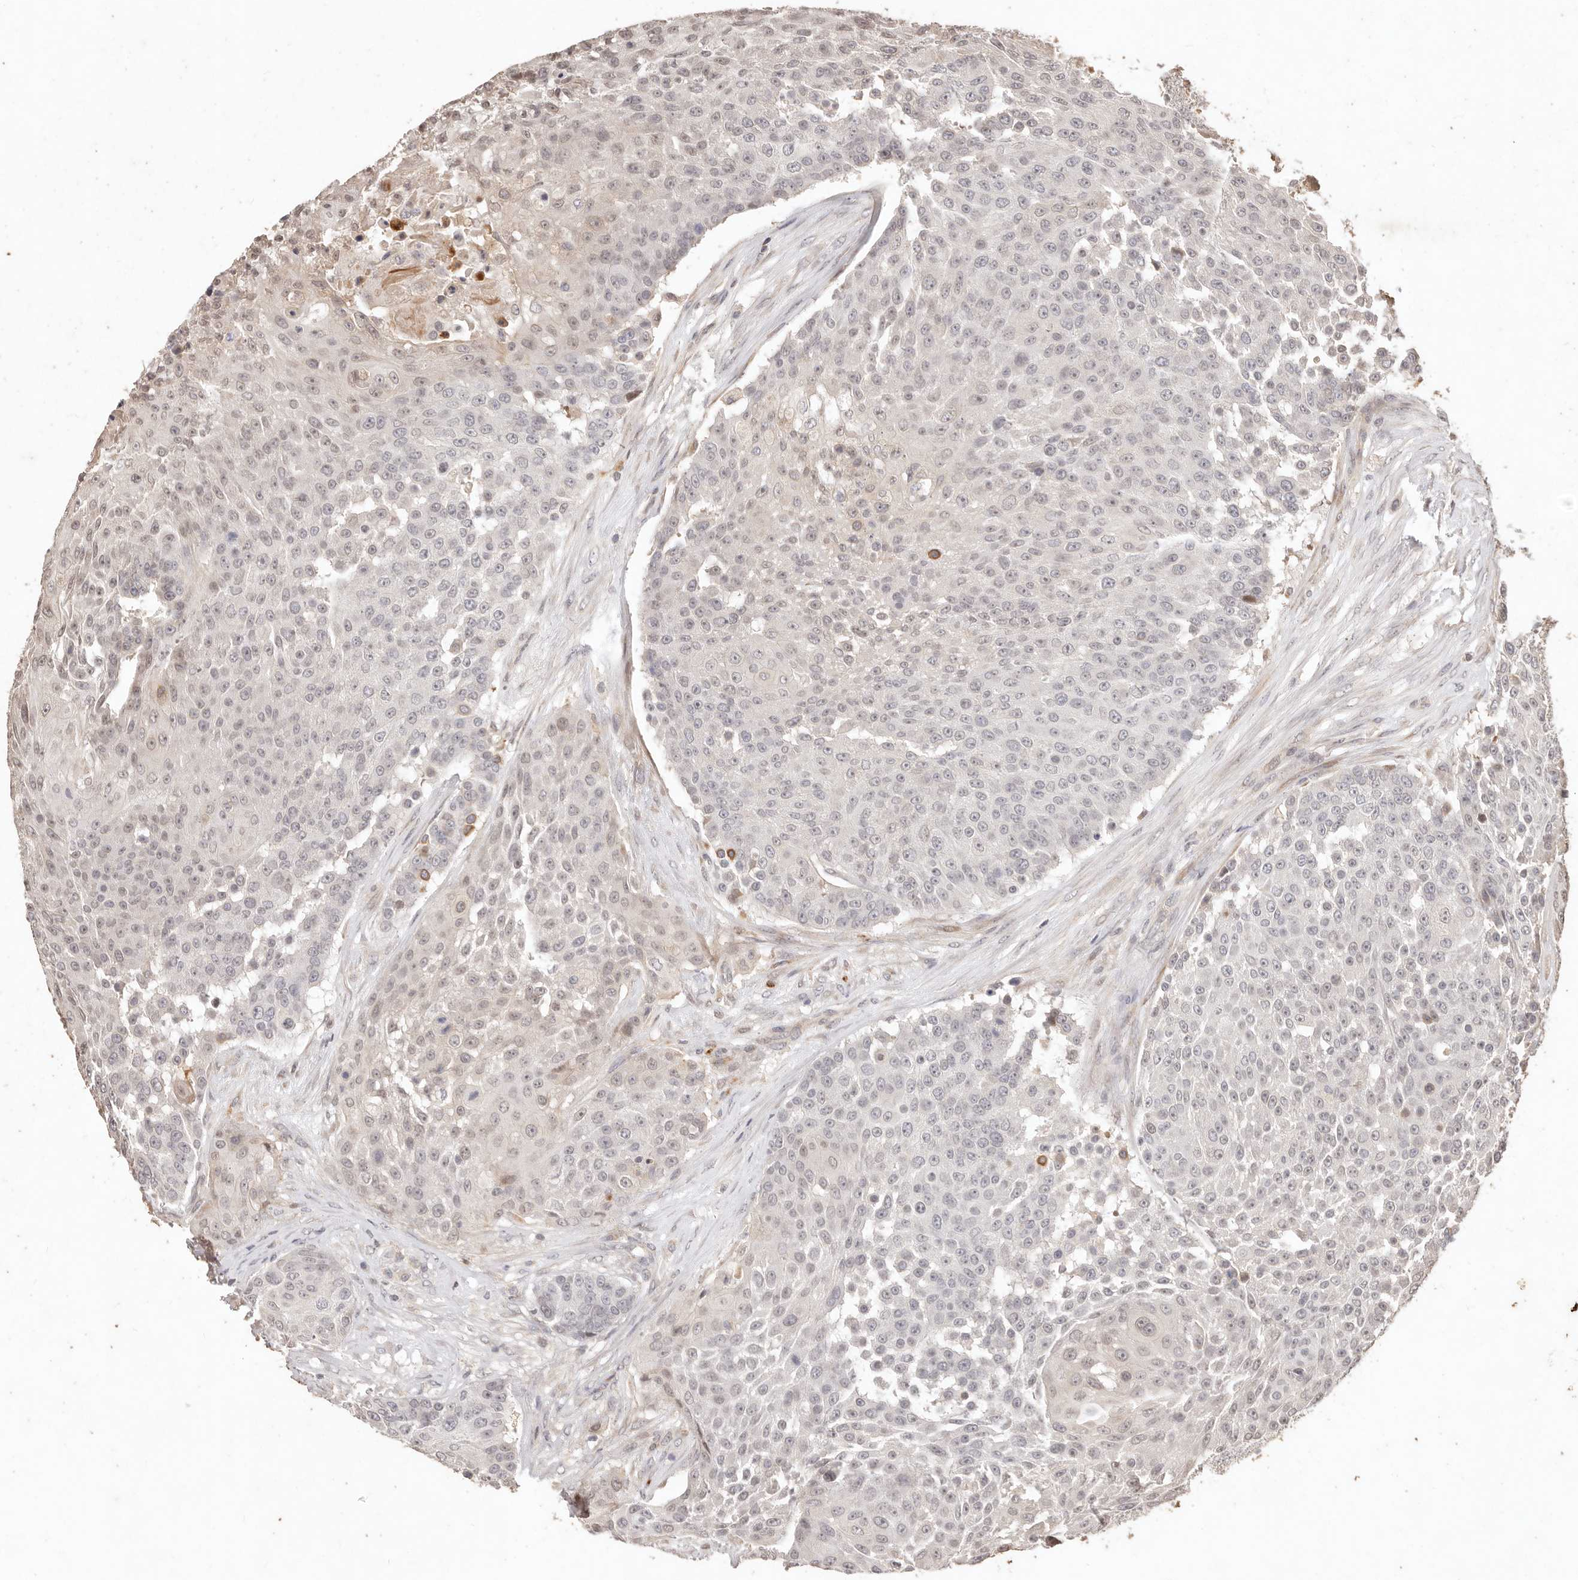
{"staining": {"intensity": "negative", "quantity": "none", "location": "none"}, "tissue": "urothelial cancer", "cell_type": "Tumor cells", "image_type": "cancer", "snomed": [{"axis": "morphology", "description": "Urothelial carcinoma, High grade"}, {"axis": "topography", "description": "Urinary bladder"}], "caption": "Immunohistochemical staining of urothelial cancer displays no significant staining in tumor cells.", "gene": "KIF9", "patient": {"sex": "female", "age": 63}}